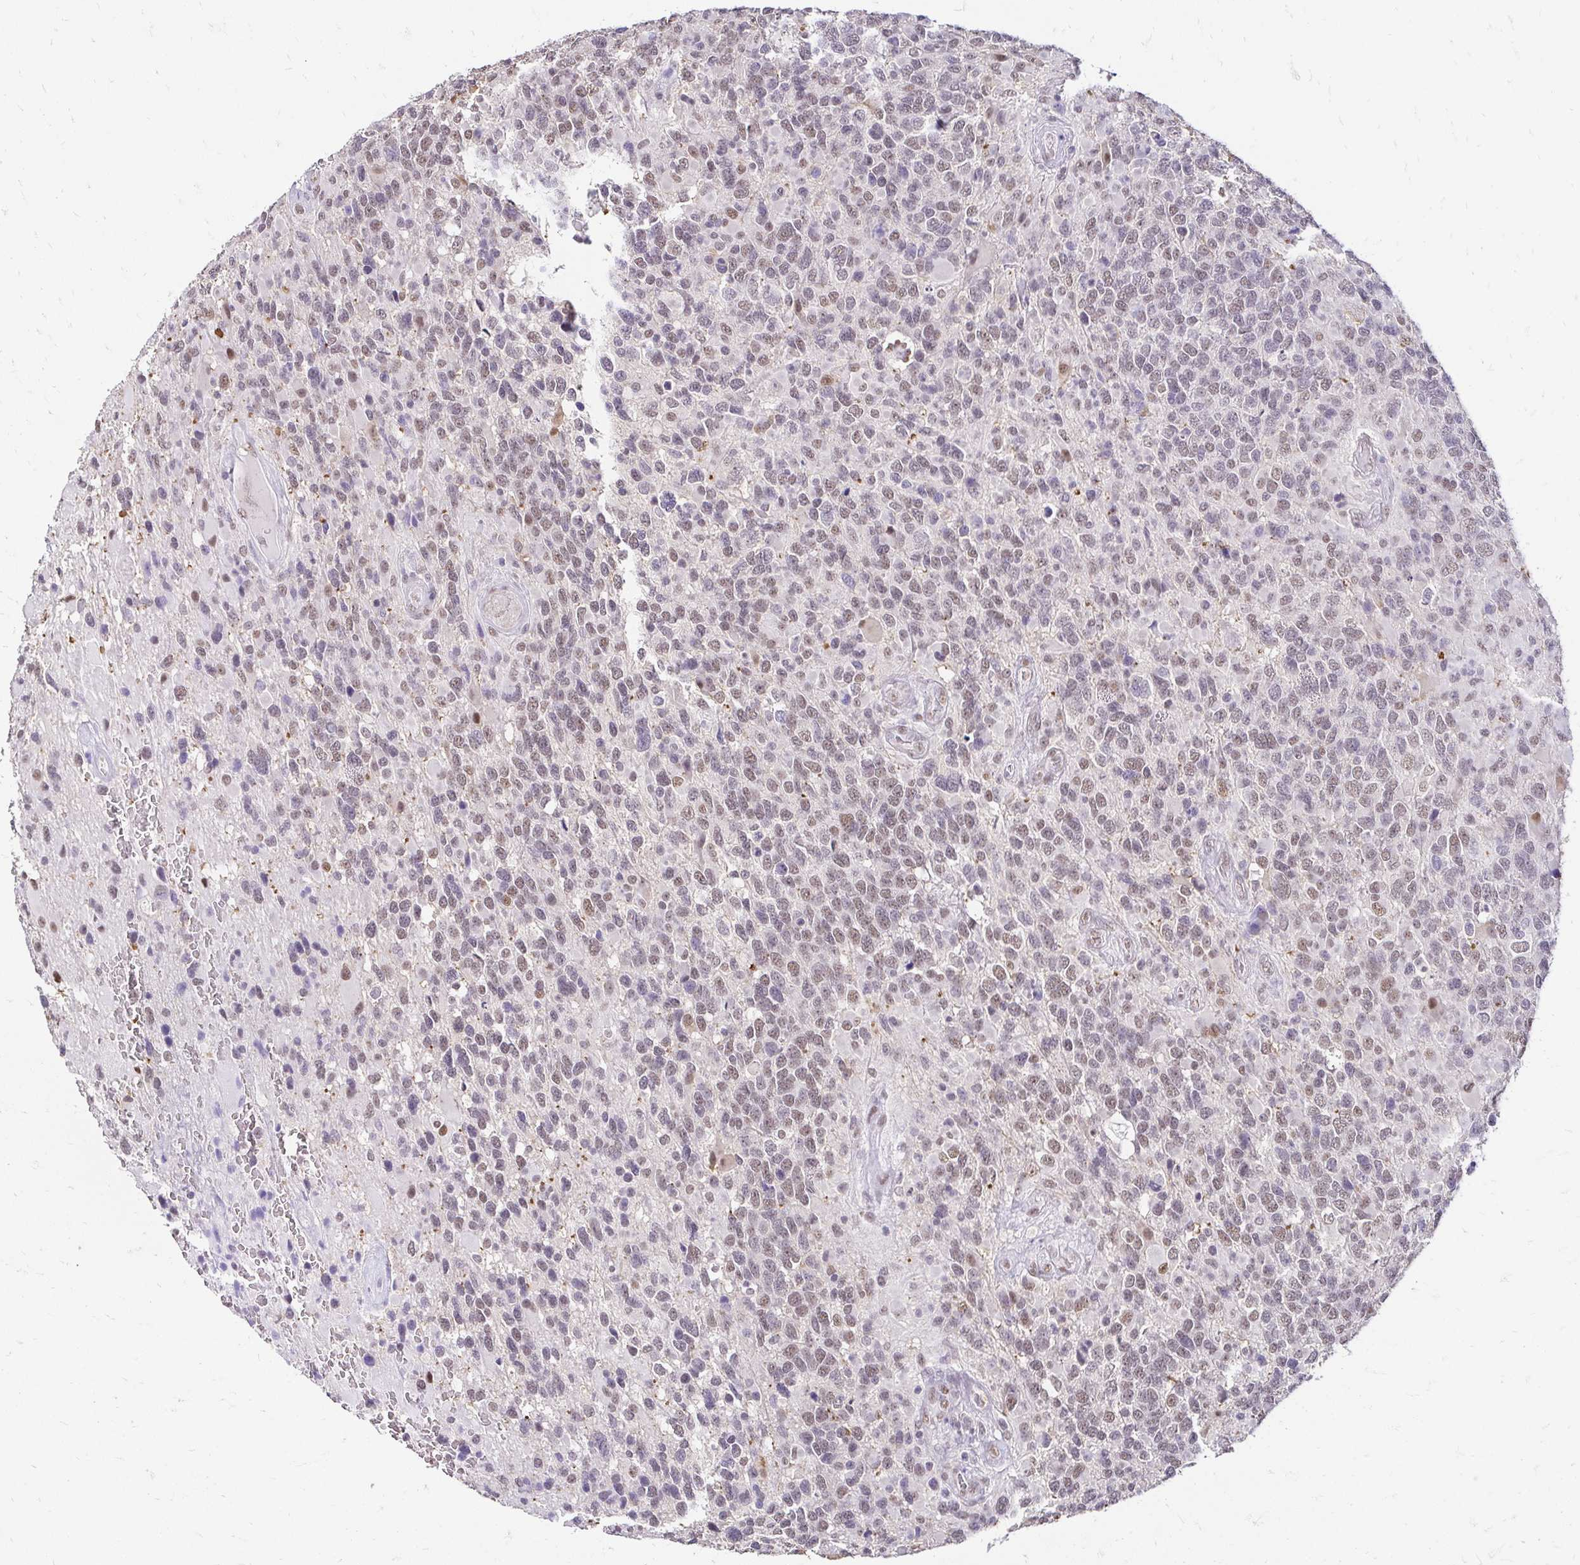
{"staining": {"intensity": "moderate", "quantity": "25%-75%", "location": "nuclear"}, "tissue": "glioma", "cell_type": "Tumor cells", "image_type": "cancer", "snomed": [{"axis": "morphology", "description": "Glioma, malignant, High grade"}, {"axis": "topography", "description": "Brain"}], "caption": "A photomicrograph showing moderate nuclear expression in approximately 25%-75% of tumor cells in glioma, as visualized by brown immunohistochemical staining.", "gene": "RIMS4", "patient": {"sex": "female", "age": 40}}